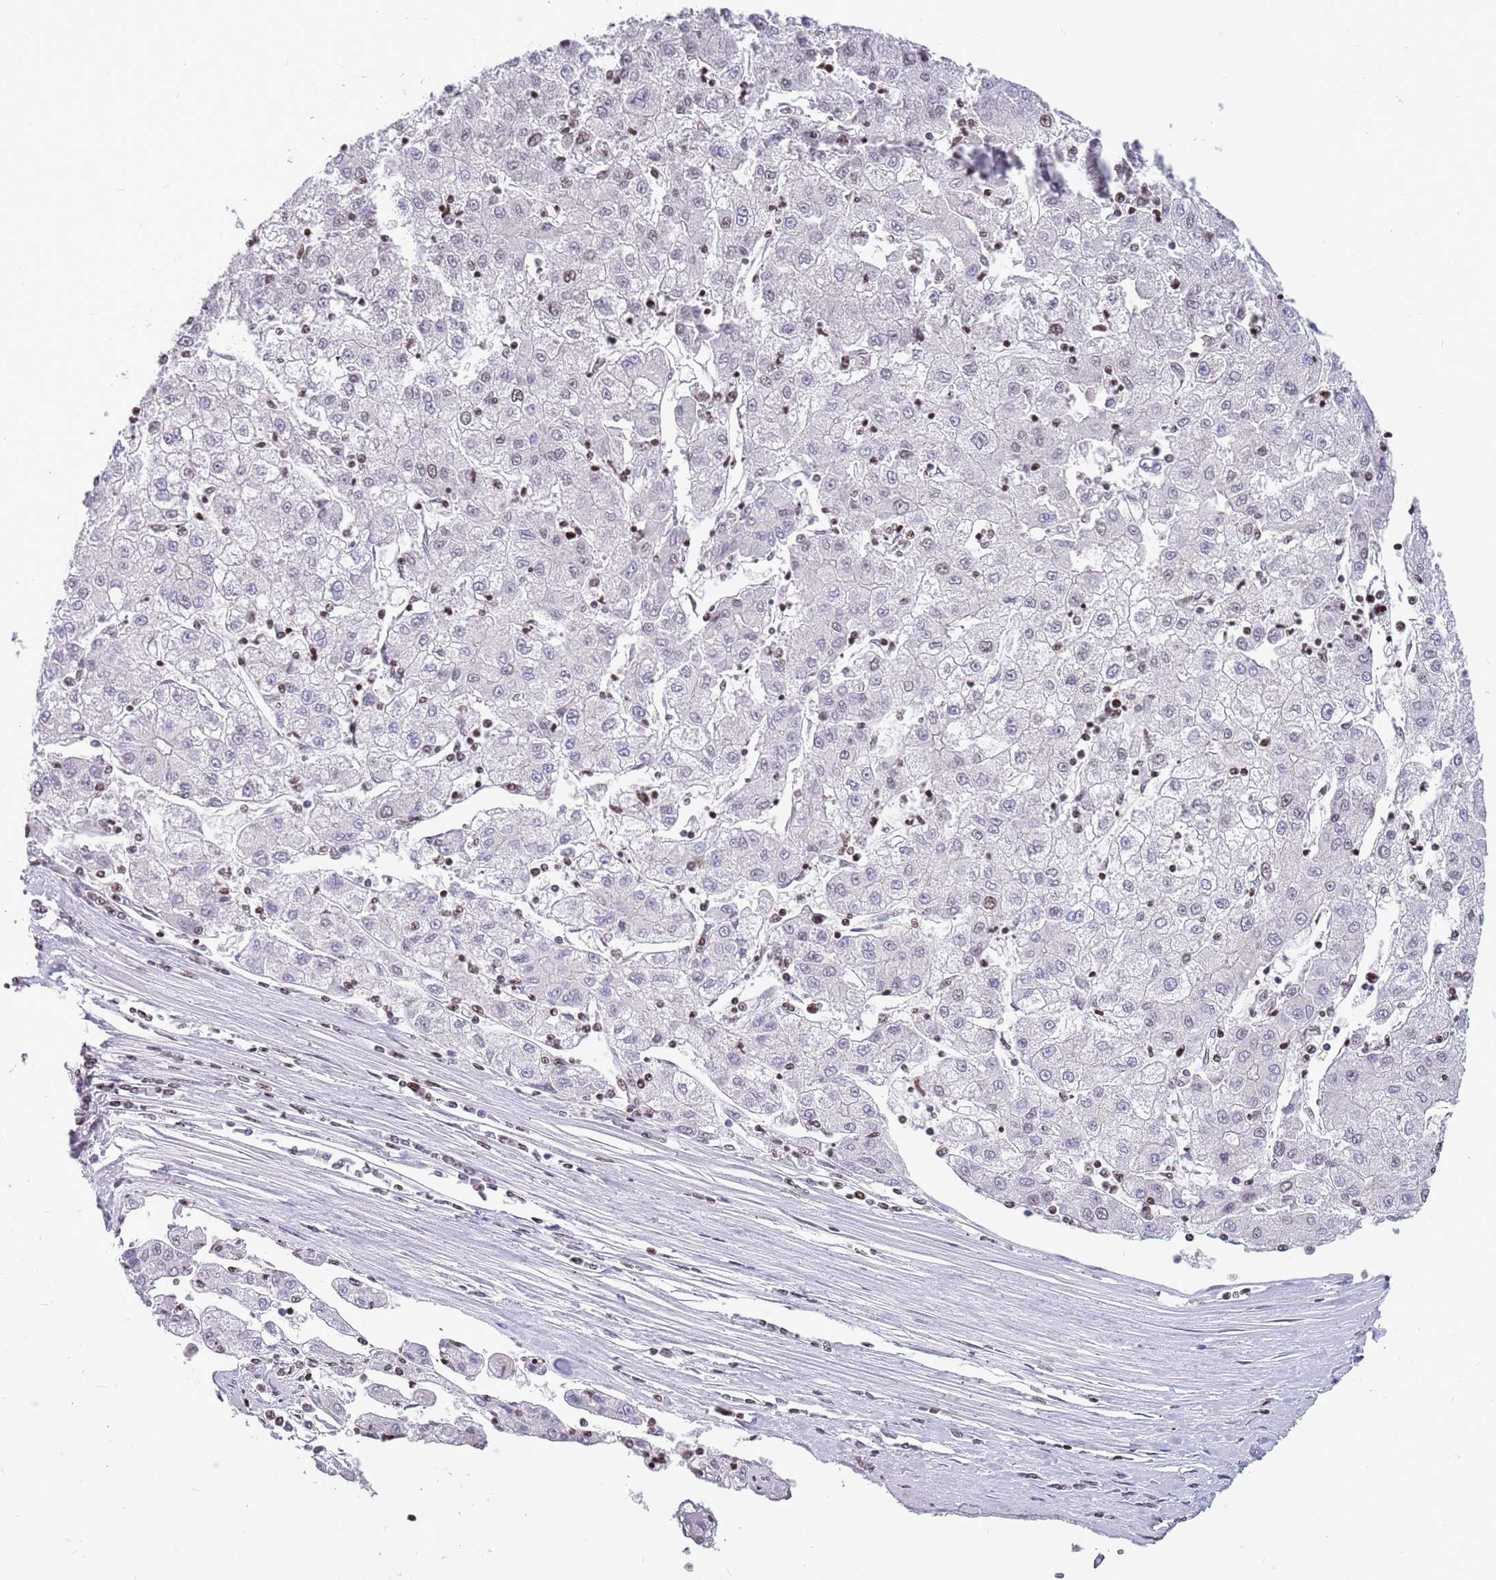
{"staining": {"intensity": "negative", "quantity": "none", "location": "none"}, "tissue": "liver cancer", "cell_type": "Tumor cells", "image_type": "cancer", "snomed": [{"axis": "morphology", "description": "Carcinoma, Hepatocellular, NOS"}, {"axis": "topography", "description": "Liver"}], "caption": "Immunohistochemistry histopathology image of liver cancer stained for a protein (brown), which exhibits no staining in tumor cells.", "gene": "ARHGEF5", "patient": {"sex": "male", "age": 72}}